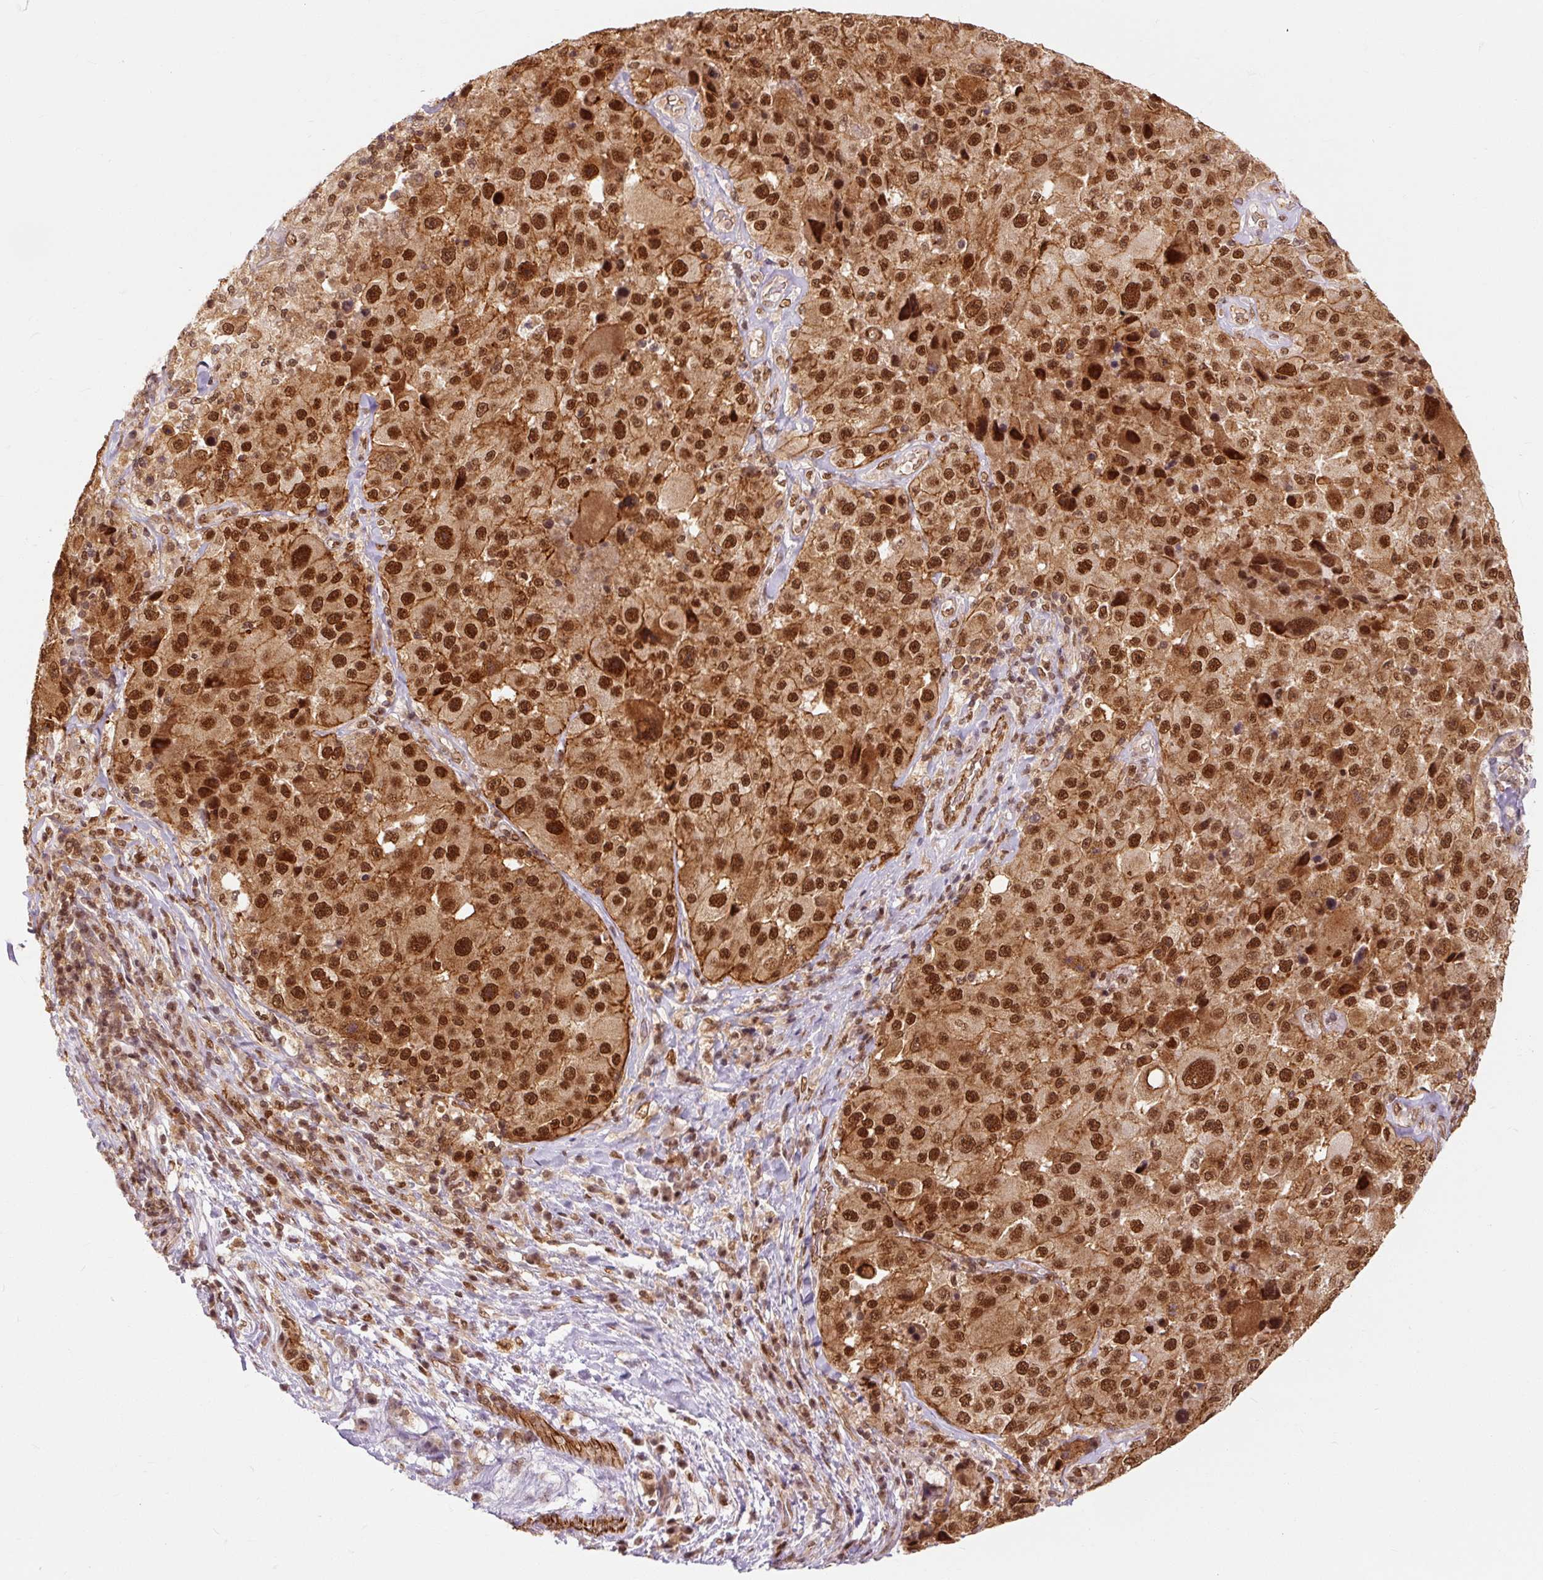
{"staining": {"intensity": "strong", "quantity": ">75%", "location": "cytoplasmic/membranous,nuclear"}, "tissue": "melanoma", "cell_type": "Tumor cells", "image_type": "cancer", "snomed": [{"axis": "morphology", "description": "Malignant melanoma, Metastatic site"}, {"axis": "topography", "description": "Lymph node"}], "caption": "Immunohistochemistry staining of malignant melanoma (metastatic site), which shows high levels of strong cytoplasmic/membranous and nuclear positivity in about >75% of tumor cells indicating strong cytoplasmic/membranous and nuclear protein positivity. The staining was performed using DAB (3,3'-diaminobenzidine) (brown) for protein detection and nuclei were counterstained in hematoxylin (blue).", "gene": "CSTF1", "patient": {"sex": "male", "age": 62}}